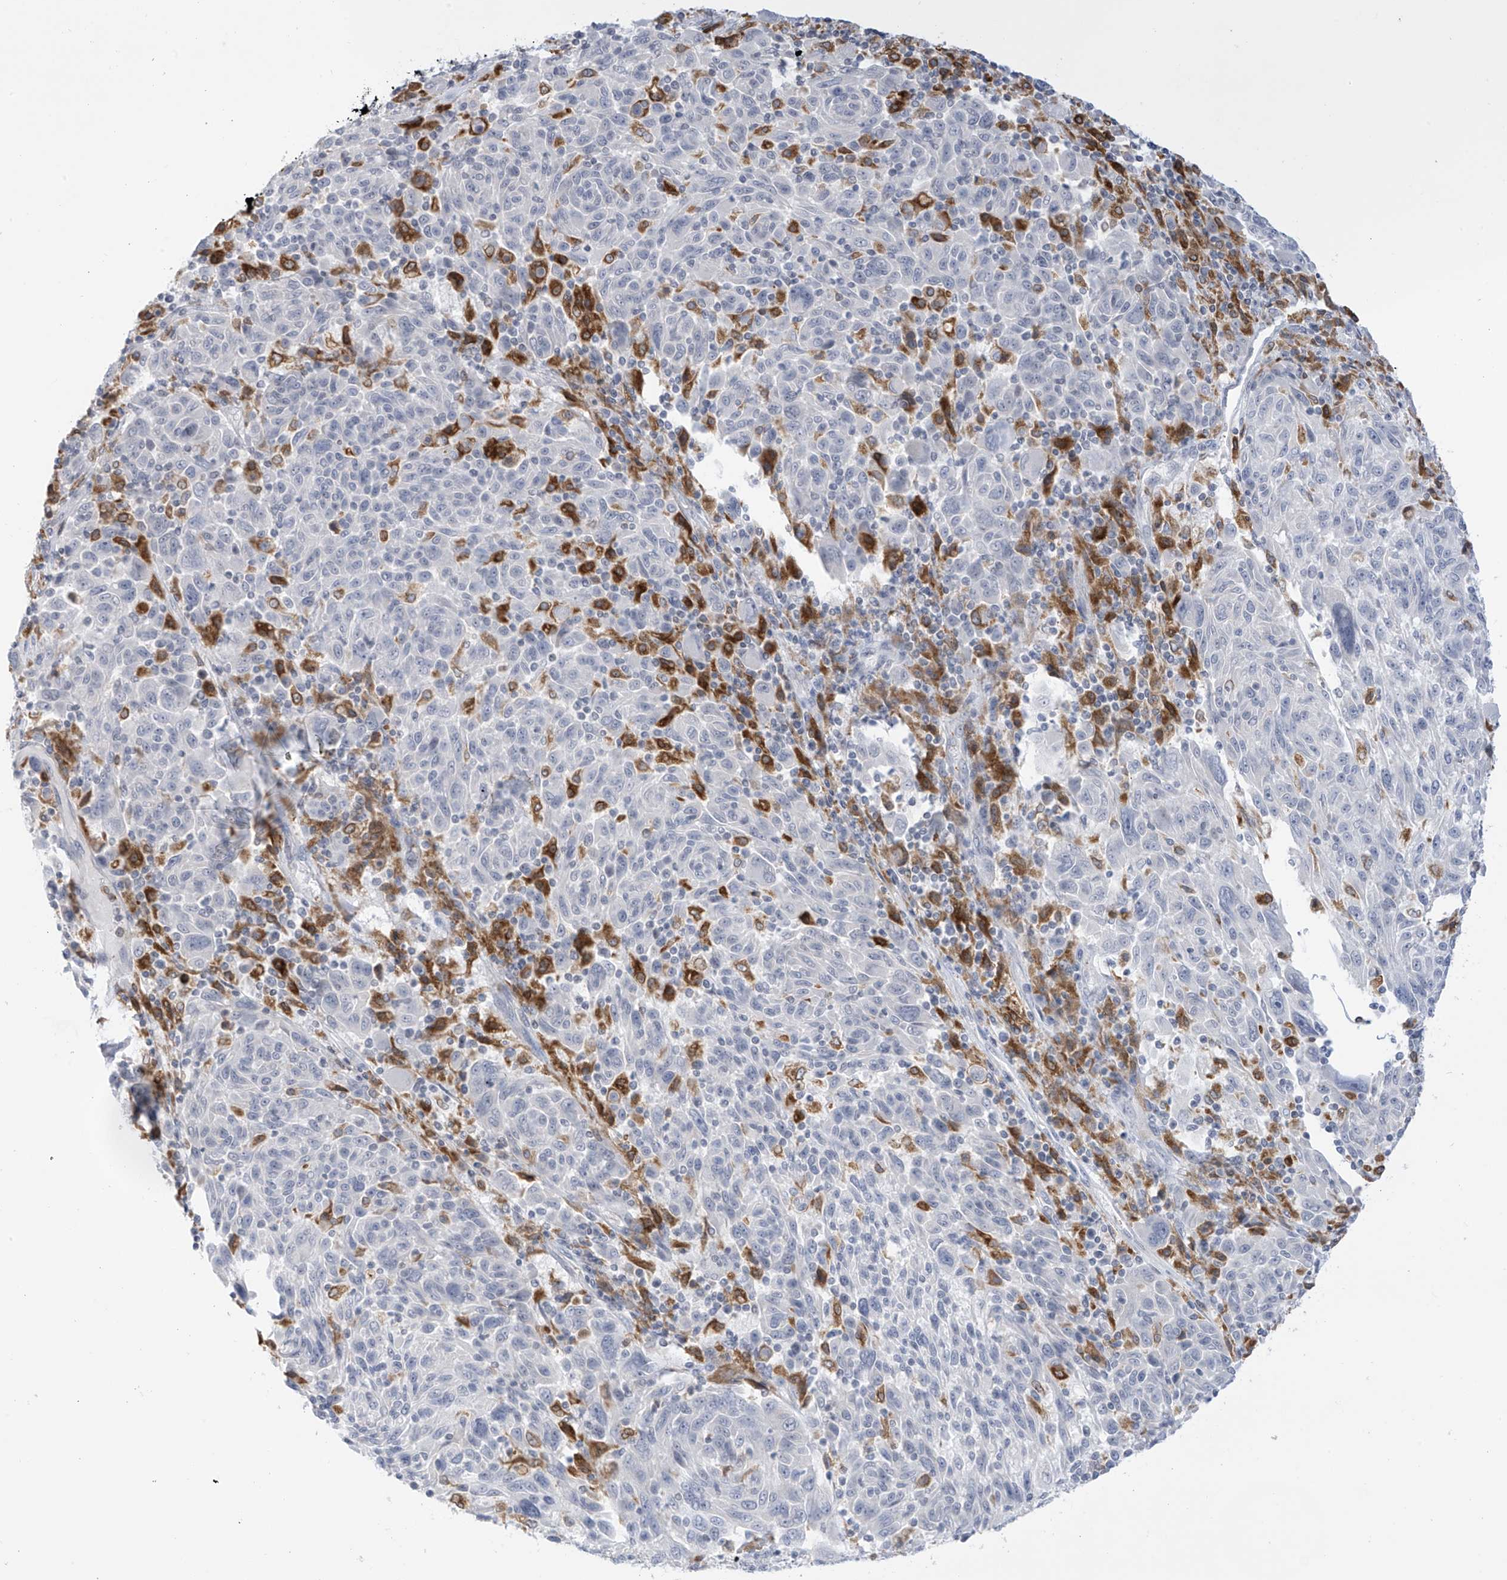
{"staining": {"intensity": "negative", "quantity": "none", "location": "none"}, "tissue": "melanoma", "cell_type": "Tumor cells", "image_type": "cancer", "snomed": [{"axis": "morphology", "description": "Malignant melanoma, NOS"}, {"axis": "topography", "description": "Skin"}], "caption": "The immunohistochemistry (IHC) histopathology image has no significant staining in tumor cells of malignant melanoma tissue.", "gene": "TBXAS1", "patient": {"sex": "male", "age": 53}}